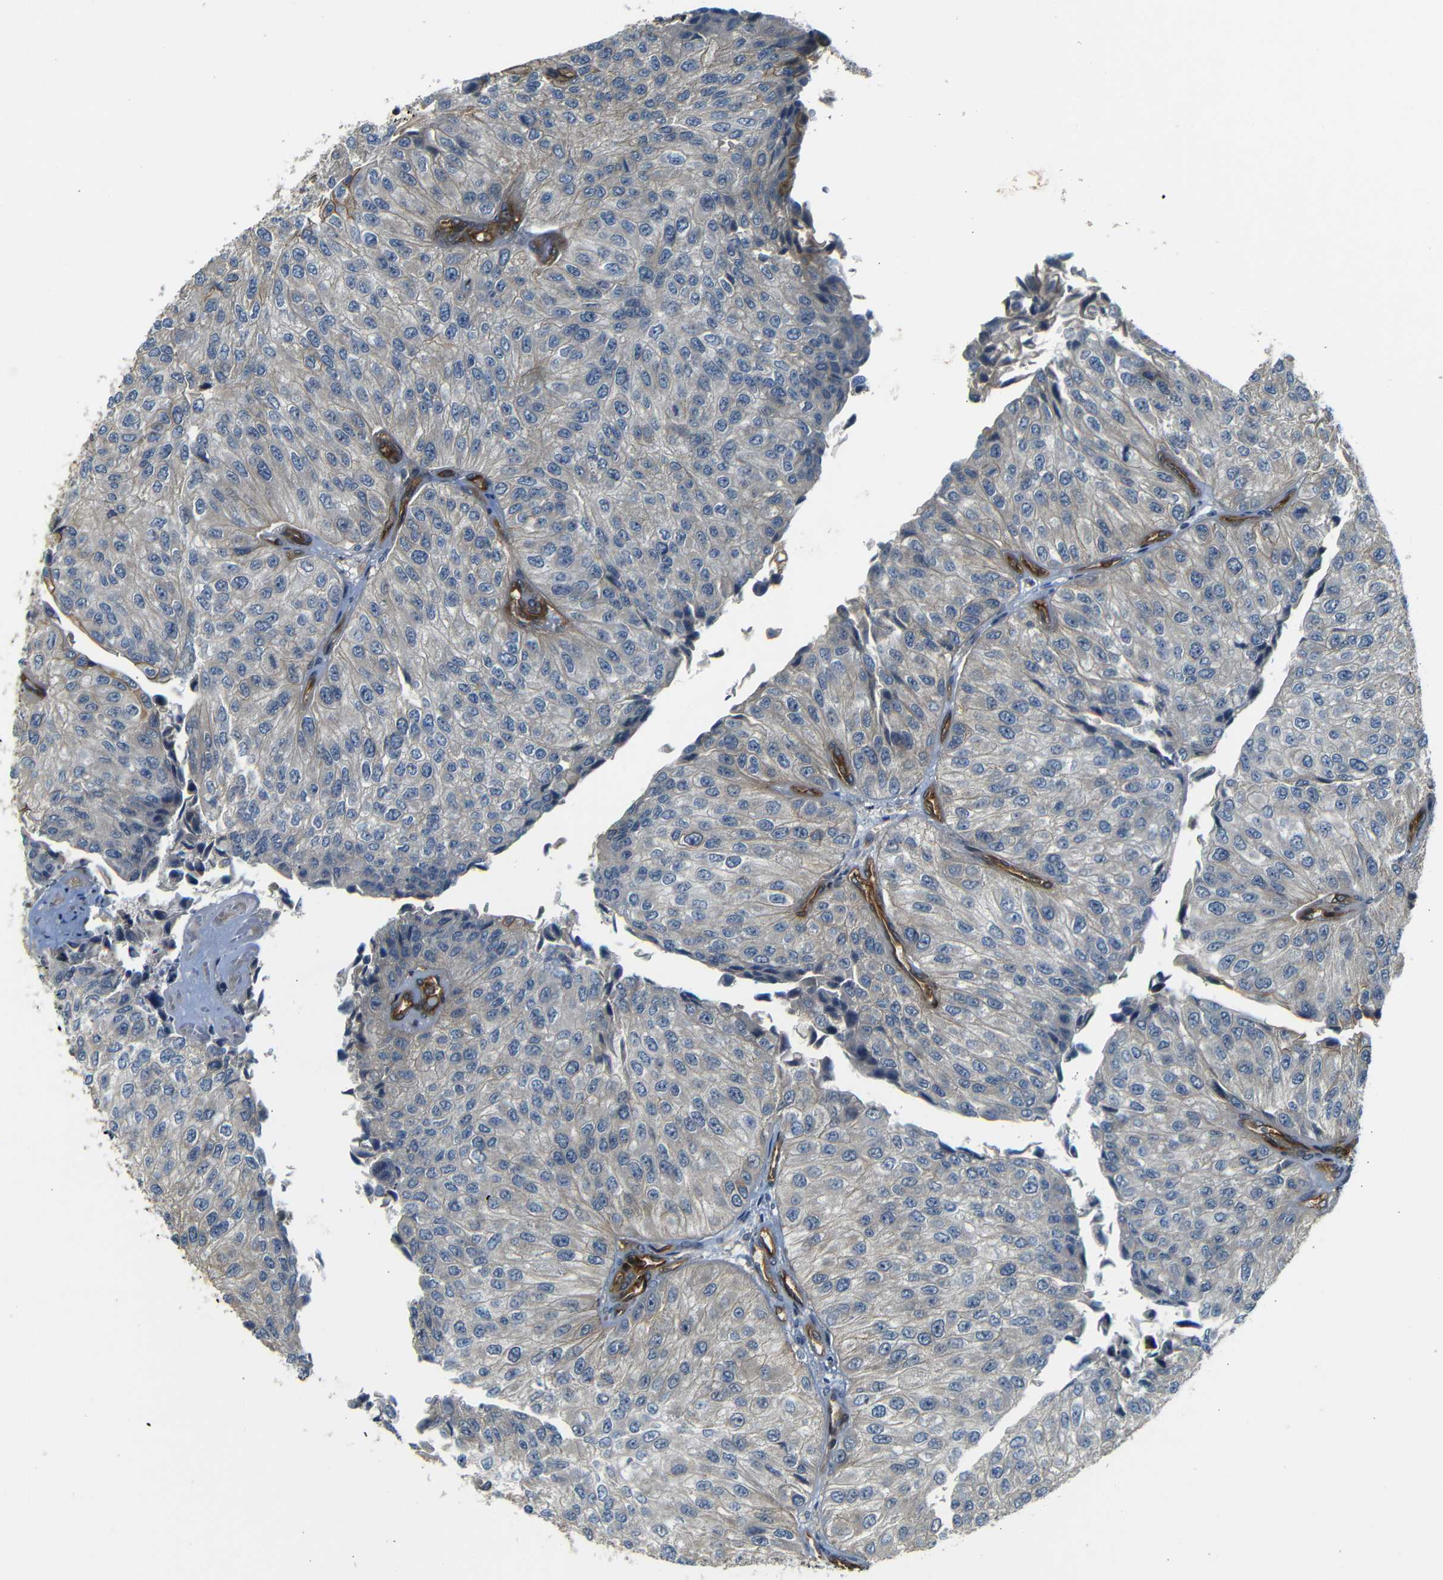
{"staining": {"intensity": "negative", "quantity": "none", "location": "none"}, "tissue": "urothelial cancer", "cell_type": "Tumor cells", "image_type": "cancer", "snomed": [{"axis": "morphology", "description": "Urothelial carcinoma, High grade"}, {"axis": "topography", "description": "Kidney"}, {"axis": "topography", "description": "Urinary bladder"}], "caption": "A high-resolution image shows IHC staining of urothelial carcinoma (high-grade), which reveals no significant staining in tumor cells.", "gene": "RELL1", "patient": {"sex": "male", "age": 77}}